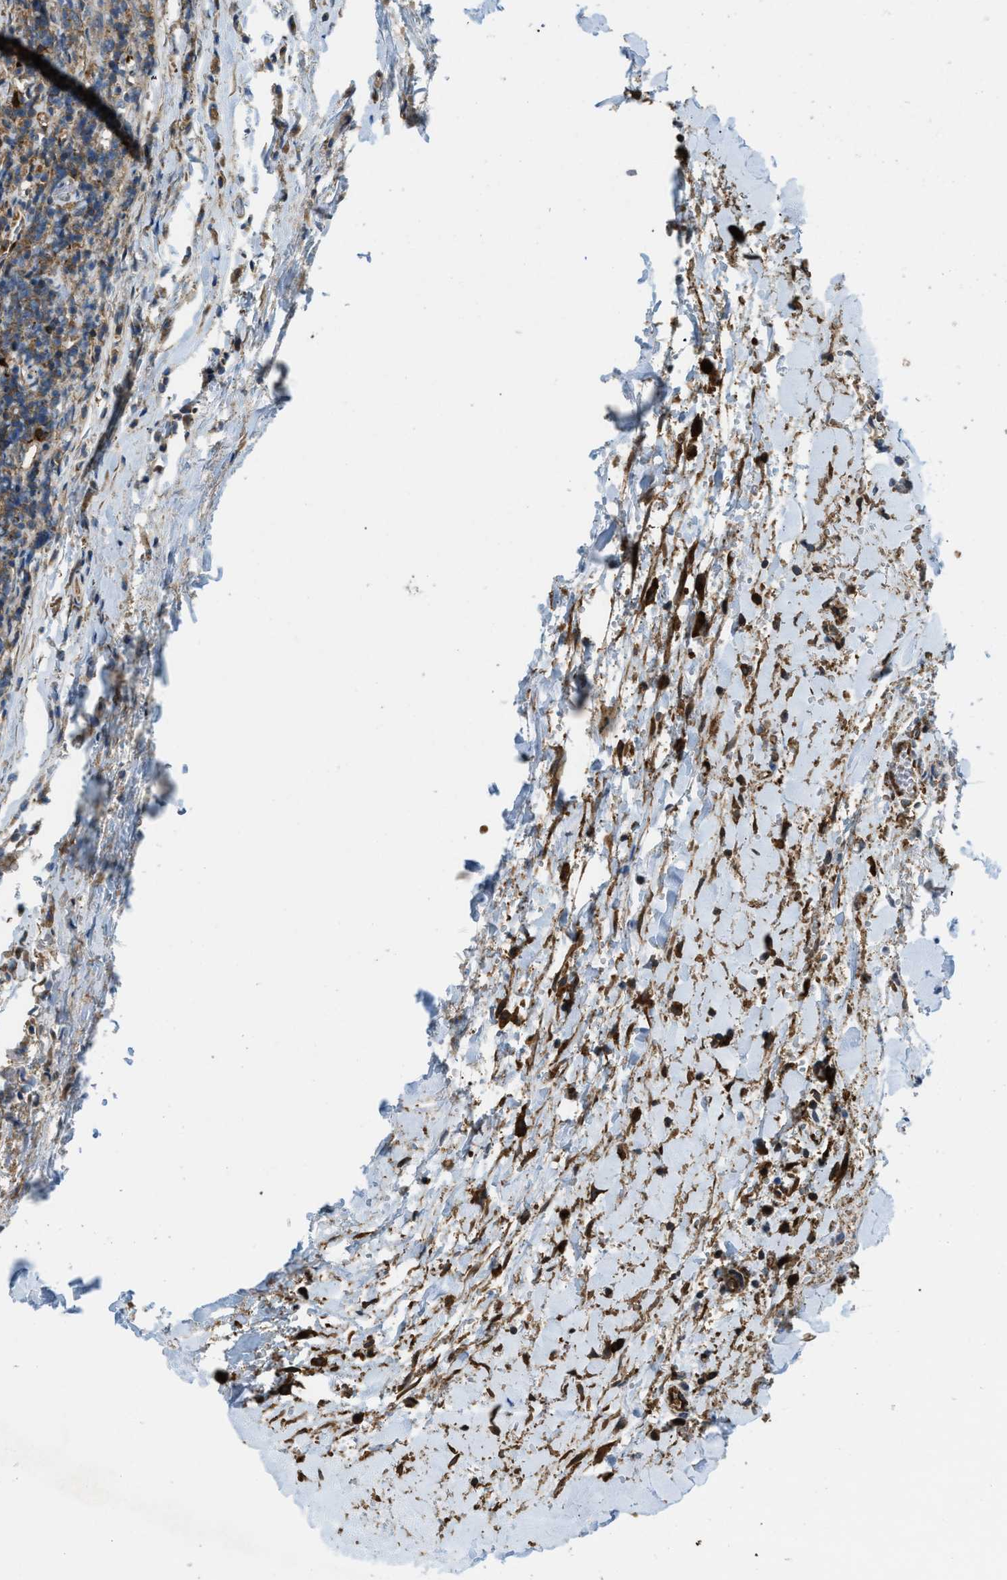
{"staining": {"intensity": "strong", "quantity": "25%-75%", "location": "cytoplasmic/membranous"}, "tissue": "head and neck cancer", "cell_type": "Tumor cells", "image_type": "cancer", "snomed": [{"axis": "morphology", "description": "Squamous cell carcinoma, NOS"}, {"axis": "morphology", "description": "Squamous cell carcinoma, metastatic, NOS"}, {"axis": "topography", "description": "Lymph node"}, {"axis": "topography", "description": "Head-Neck"}], "caption": "This photomicrograph reveals immunohistochemistry (IHC) staining of head and neck cancer (metastatic squamous cell carcinoma), with high strong cytoplasmic/membranous staining in about 25%-75% of tumor cells.", "gene": "BAG4", "patient": {"sex": "male", "age": 62}}